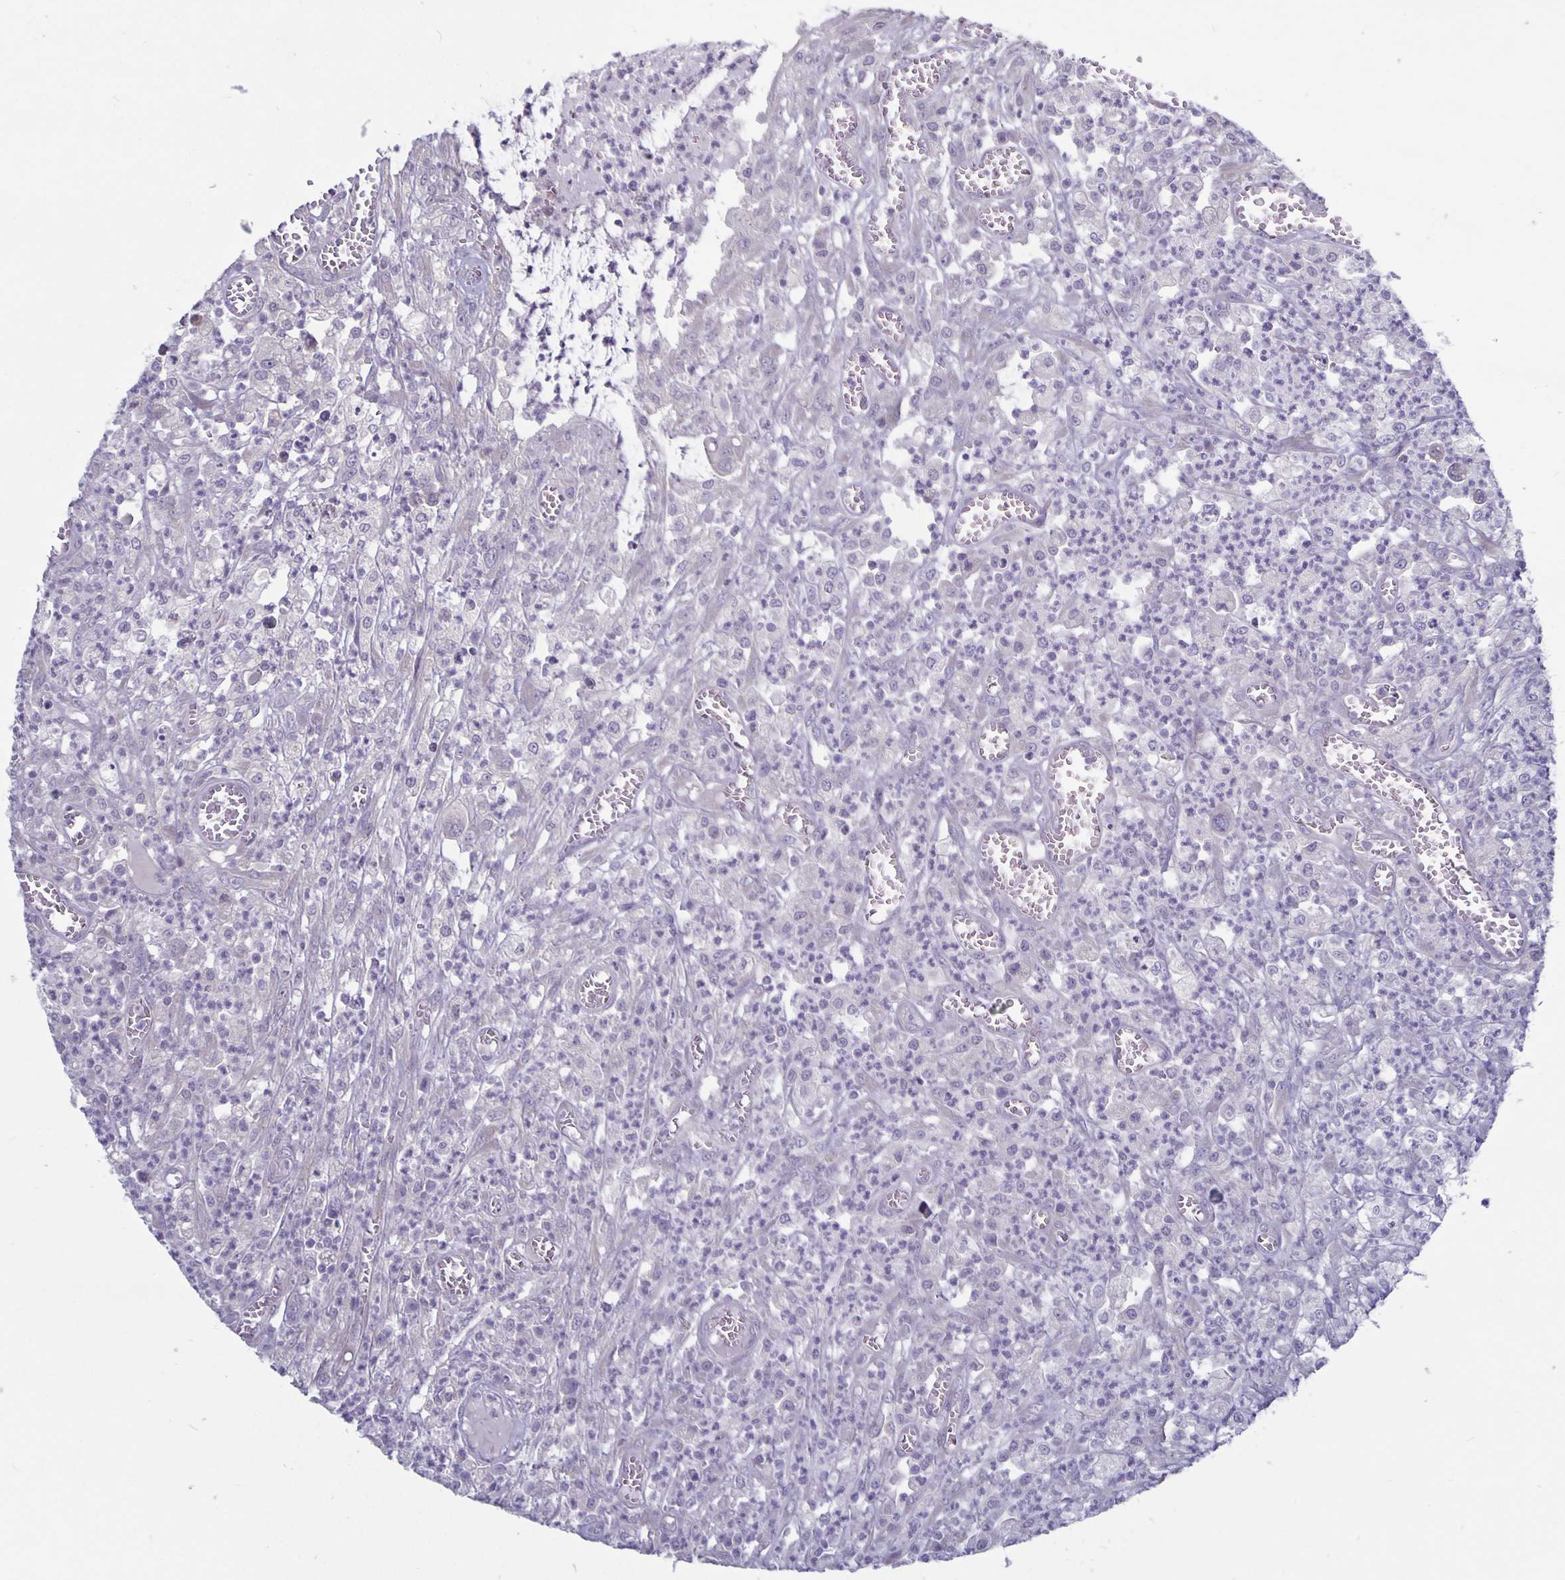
{"staining": {"intensity": "negative", "quantity": "none", "location": "none"}, "tissue": "colorectal cancer", "cell_type": "Tumor cells", "image_type": "cancer", "snomed": [{"axis": "morphology", "description": "Normal tissue, NOS"}, {"axis": "morphology", "description": "Adenocarcinoma, NOS"}, {"axis": "topography", "description": "Colon"}], "caption": "A photomicrograph of human colorectal cancer (adenocarcinoma) is negative for staining in tumor cells. (Stains: DAB immunohistochemistry (IHC) with hematoxylin counter stain, Microscopy: brightfield microscopy at high magnification).", "gene": "PLCB3", "patient": {"sex": "male", "age": 65}}